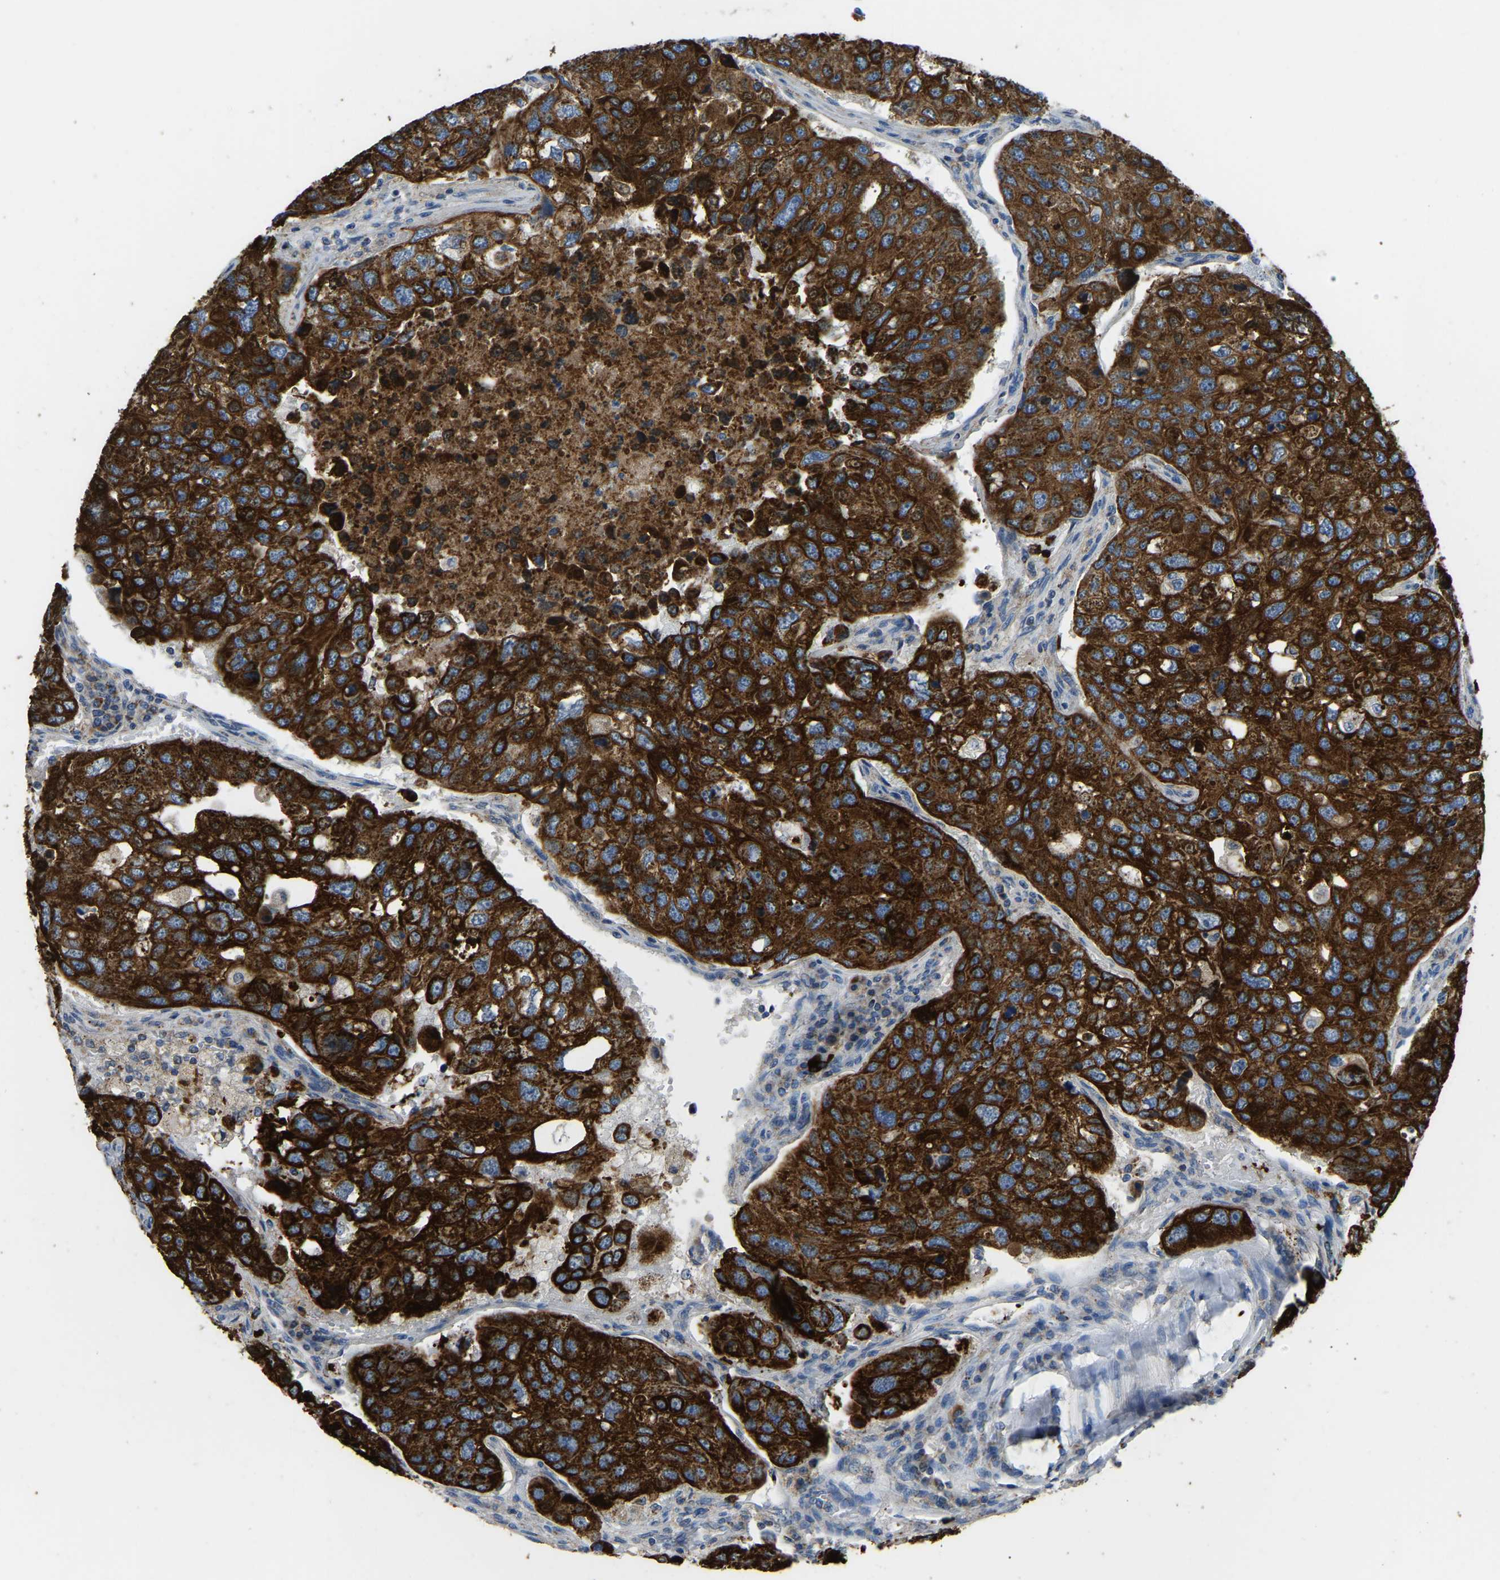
{"staining": {"intensity": "moderate", "quantity": ">75%", "location": "cytoplasmic/membranous"}, "tissue": "urothelial cancer", "cell_type": "Tumor cells", "image_type": "cancer", "snomed": [{"axis": "morphology", "description": "Urothelial carcinoma, High grade"}, {"axis": "topography", "description": "Lymph node"}, {"axis": "topography", "description": "Urinary bladder"}], "caption": "Tumor cells display moderate cytoplasmic/membranous staining in about >75% of cells in urothelial carcinoma (high-grade). The staining was performed using DAB (3,3'-diaminobenzidine), with brown indicating positive protein expression. Nuclei are stained blue with hematoxylin.", "gene": "ZNF200", "patient": {"sex": "male", "age": 51}}